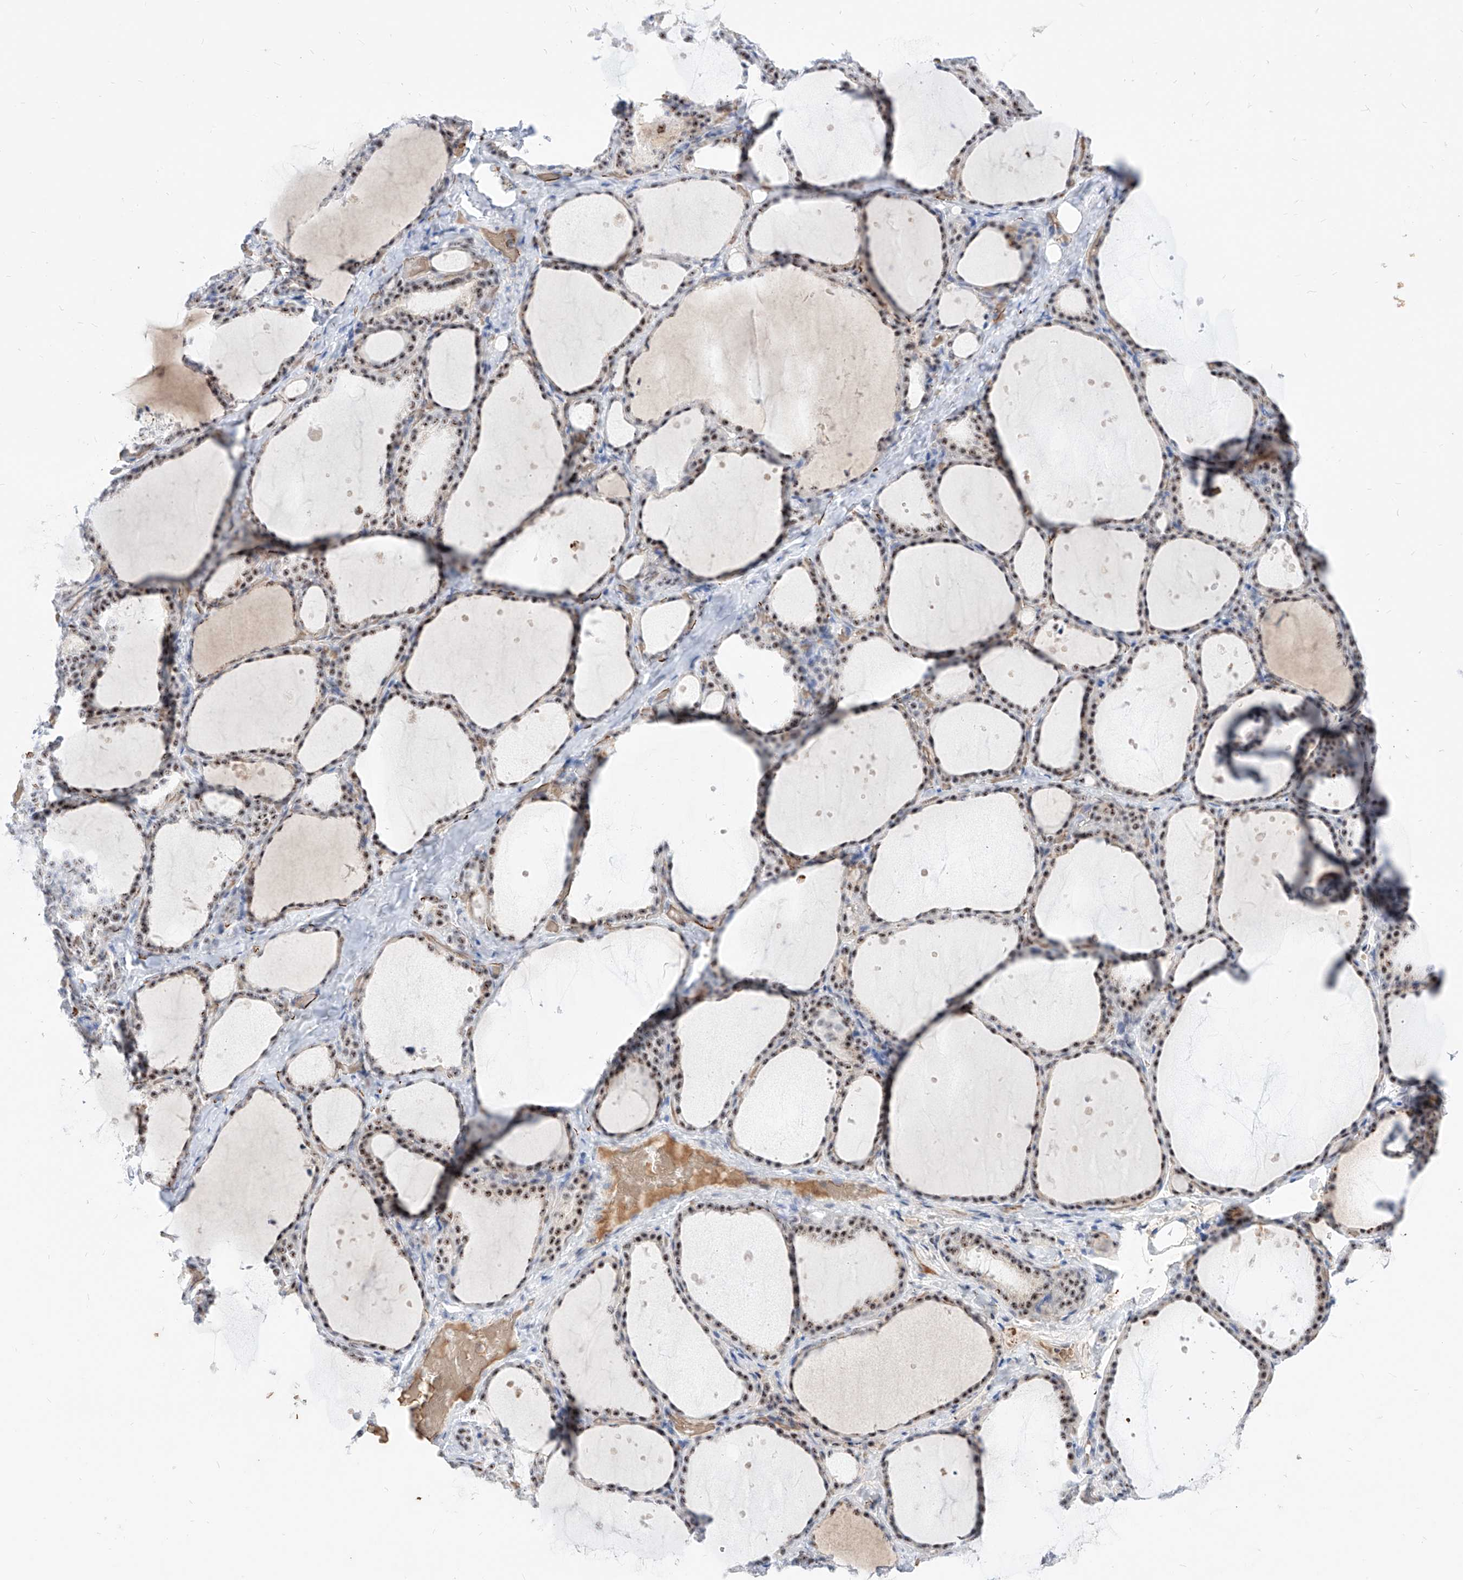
{"staining": {"intensity": "moderate", "quantity": ">75%", "location": "nuclear"}, "tissue": "thyroid gland", "cell_type": "Glandular cells", "image_type": "normal", "snomed": [{"axis": "morphology", "description": "Normal tissue, NOS"}, {"axis": "topography", "description": "Thyroid gland"}], "caption": "Glandular cells show moderate nuclear staining in approximately >75% of cells in normal thyroid gland.", "gene": "ZFP42", "patient": {"sex": "female", "age": 44}}